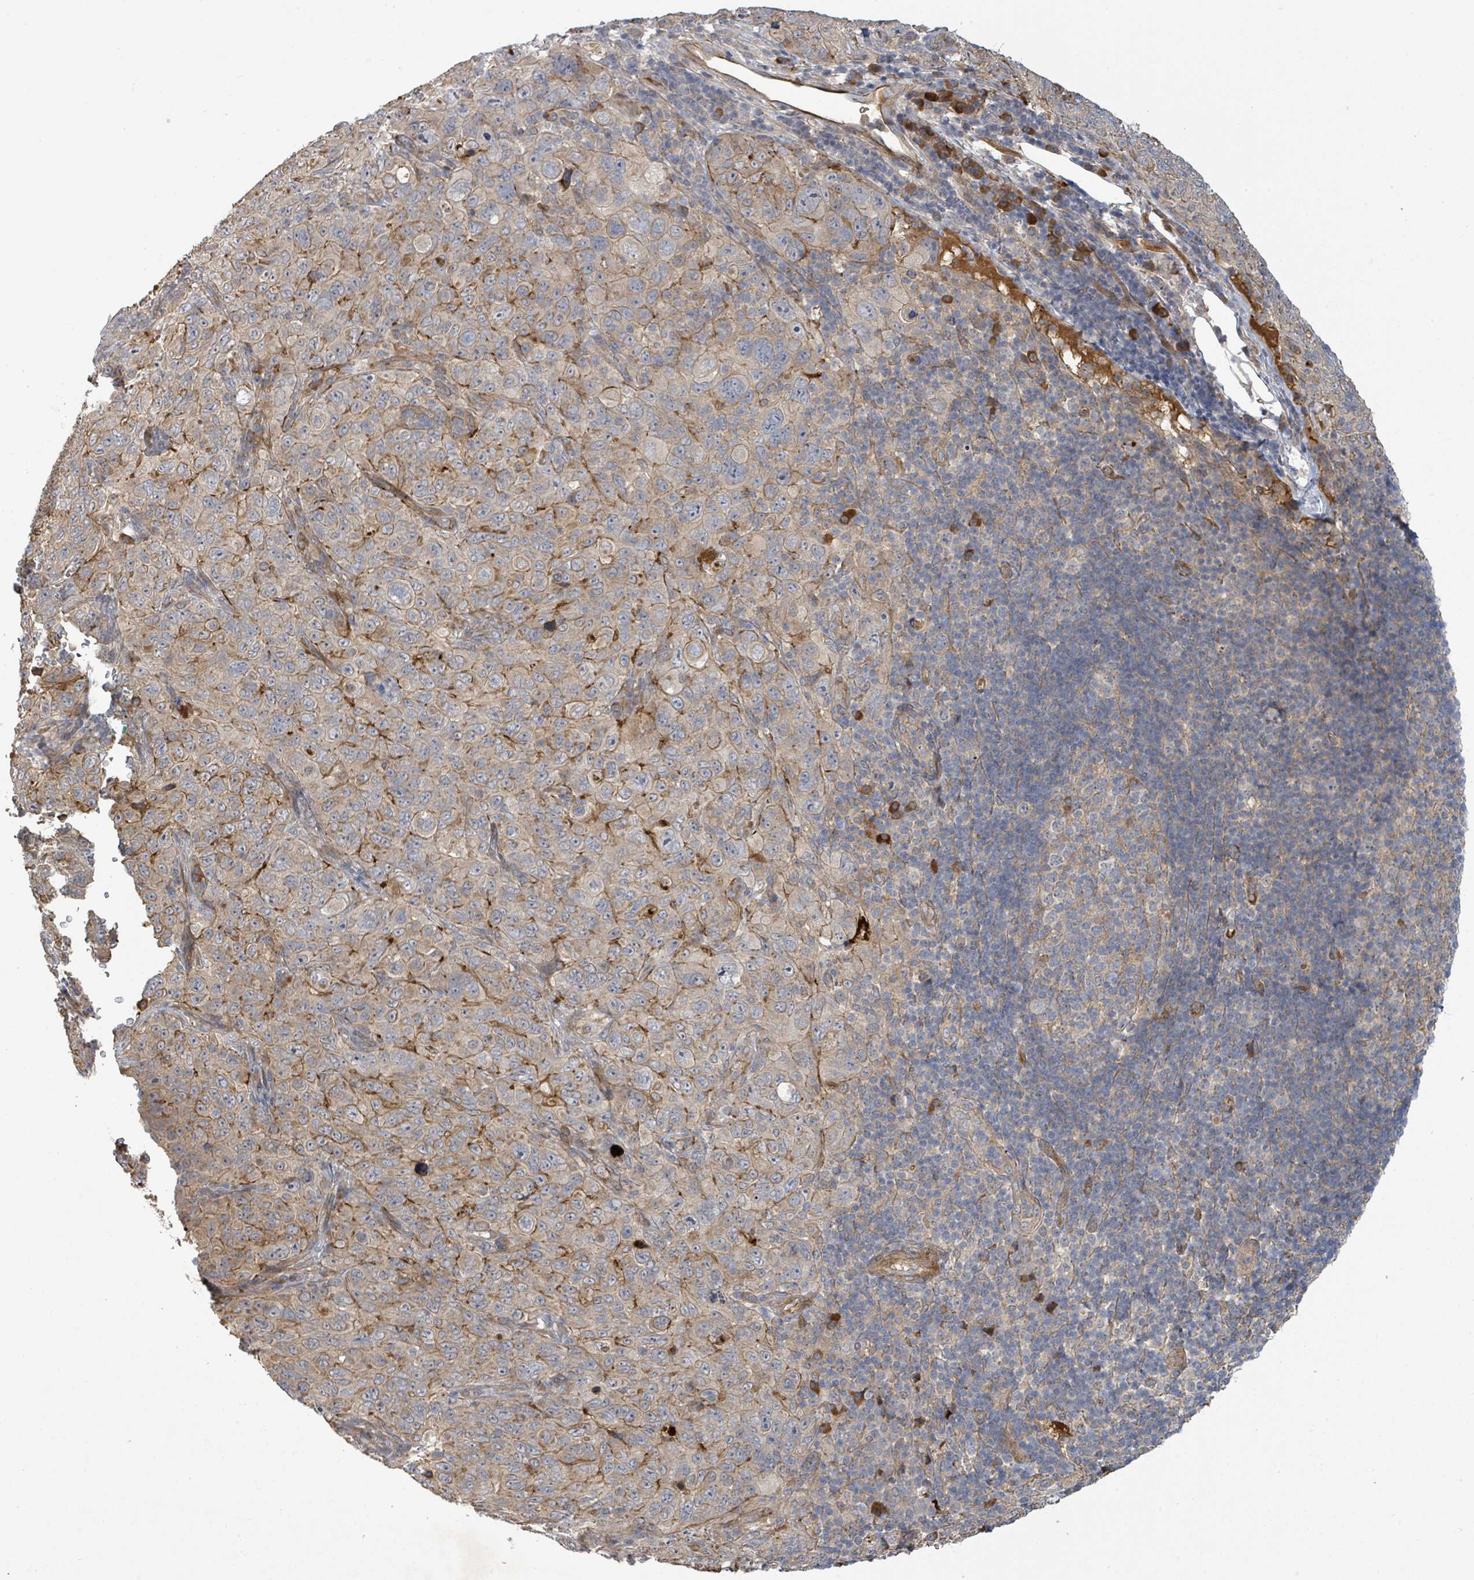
{"staining": {"intensity": "strong", "quantity": "<25%", "location": "cytoplasmic/membranous"}, "tissue": "pancreatic cancer", "cell_type": "Tumor cells", "image_type": "cancer", "snomed": [{"axis": "morphology", "description": "Adenocarcinoma, NOS"}, {"axis": "topography", "description": "Pancreas"}], "caption": "This is an image of immunohistochemistry (IHC) staining of pancreatic adenocarcinoma, which shows strong staining in the cytoplasmic/membranous of tumor cells.", "gene": "STARD4", "patient": {"sex": "male", "age": 68}}